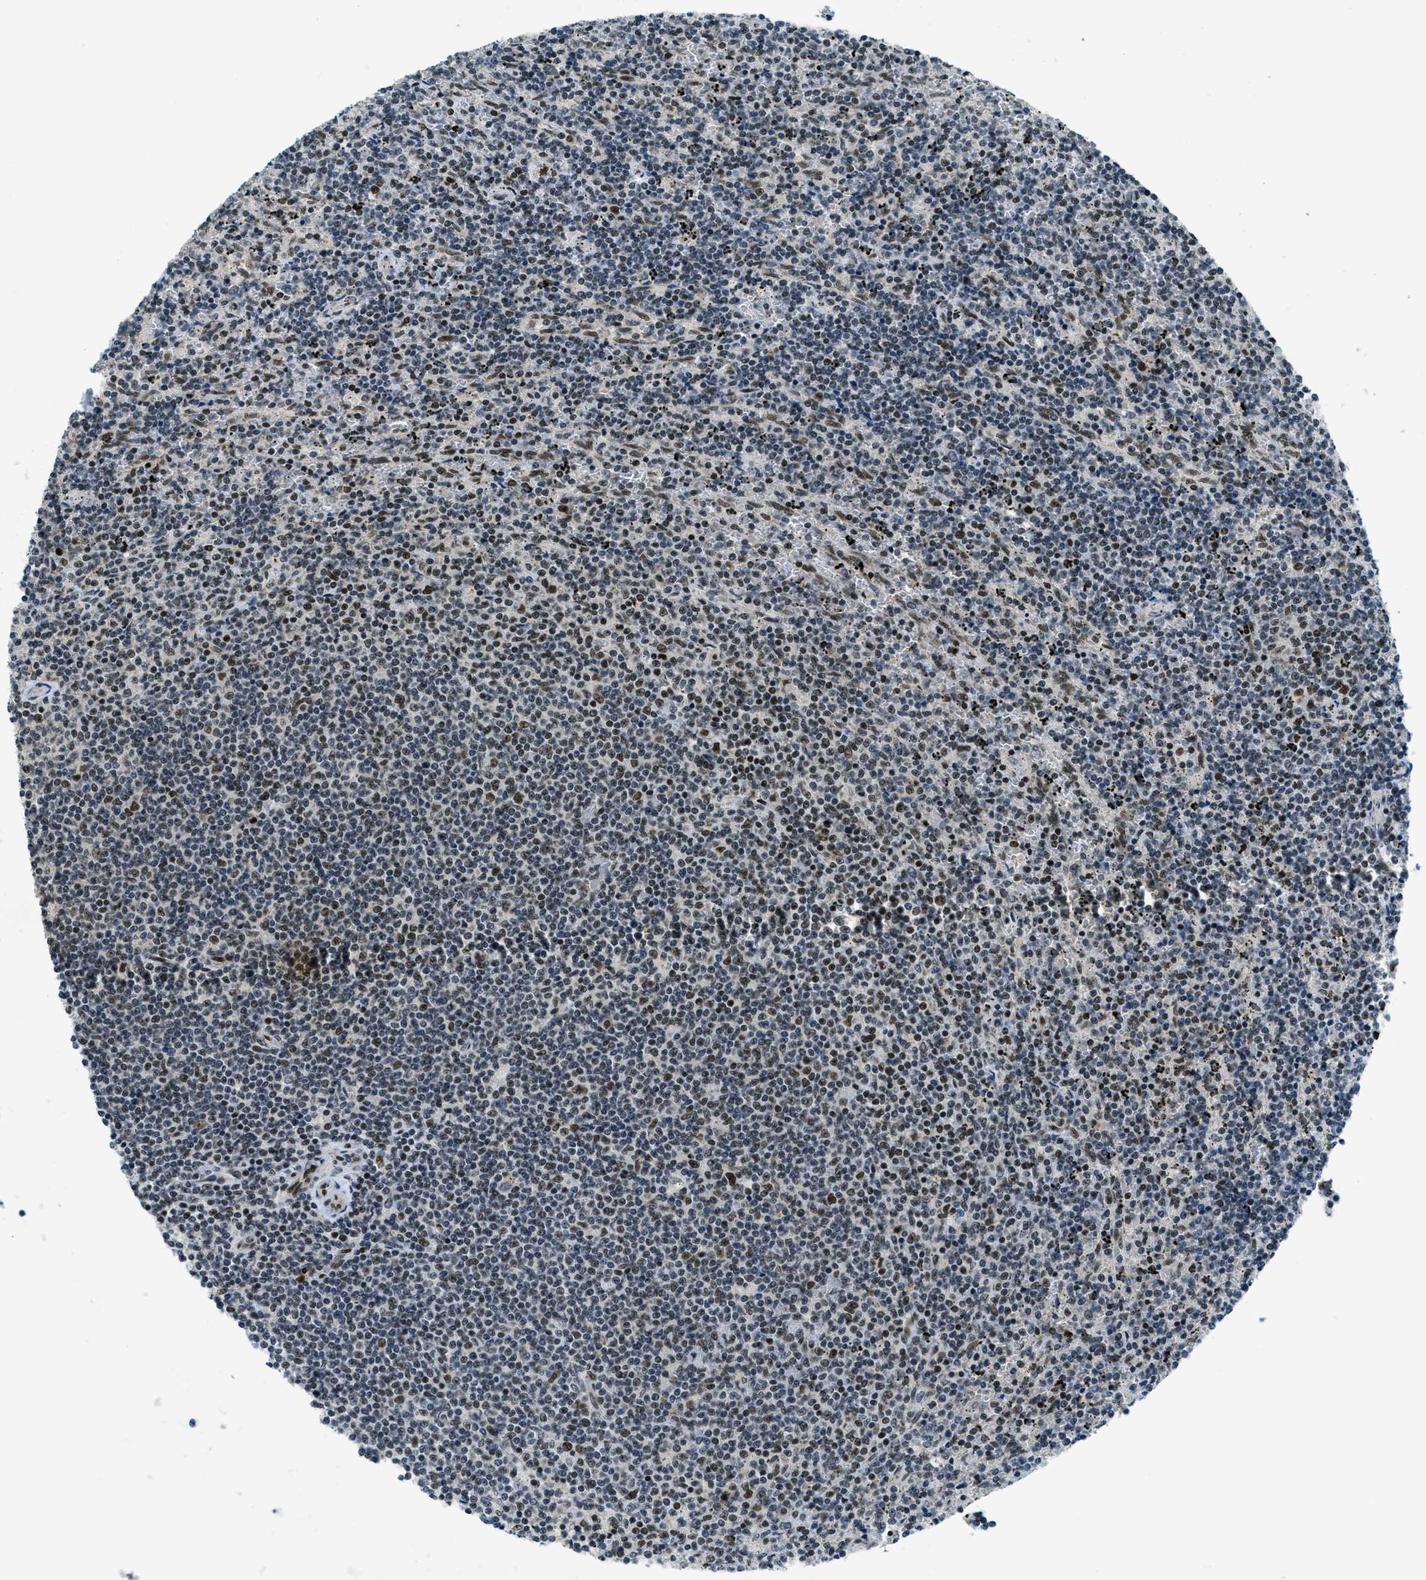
{"staining": {"intensity": "moderate", "quantity": "25%-75%", "location": "nuclear"}, "tissue": "lymphoma", "cell_type": "Tumor cells", "image_type": "cancer", "snomed": [{"axis": "morphology", "description": "Malignant lymphoma, non-Hodgkin's type, Low grade"}, {"axis": "topography", "description": "Spleen"}], "caption": "DAB immunohistochemical staining of malignant lymphoma, non-Hodgkin's type (low-grade) reveals moderate nuclear protein expression in approximately 25%-75% of tumor cells.", "gene": "KLF6", "patient": {"sex": "female", "age": 50}}